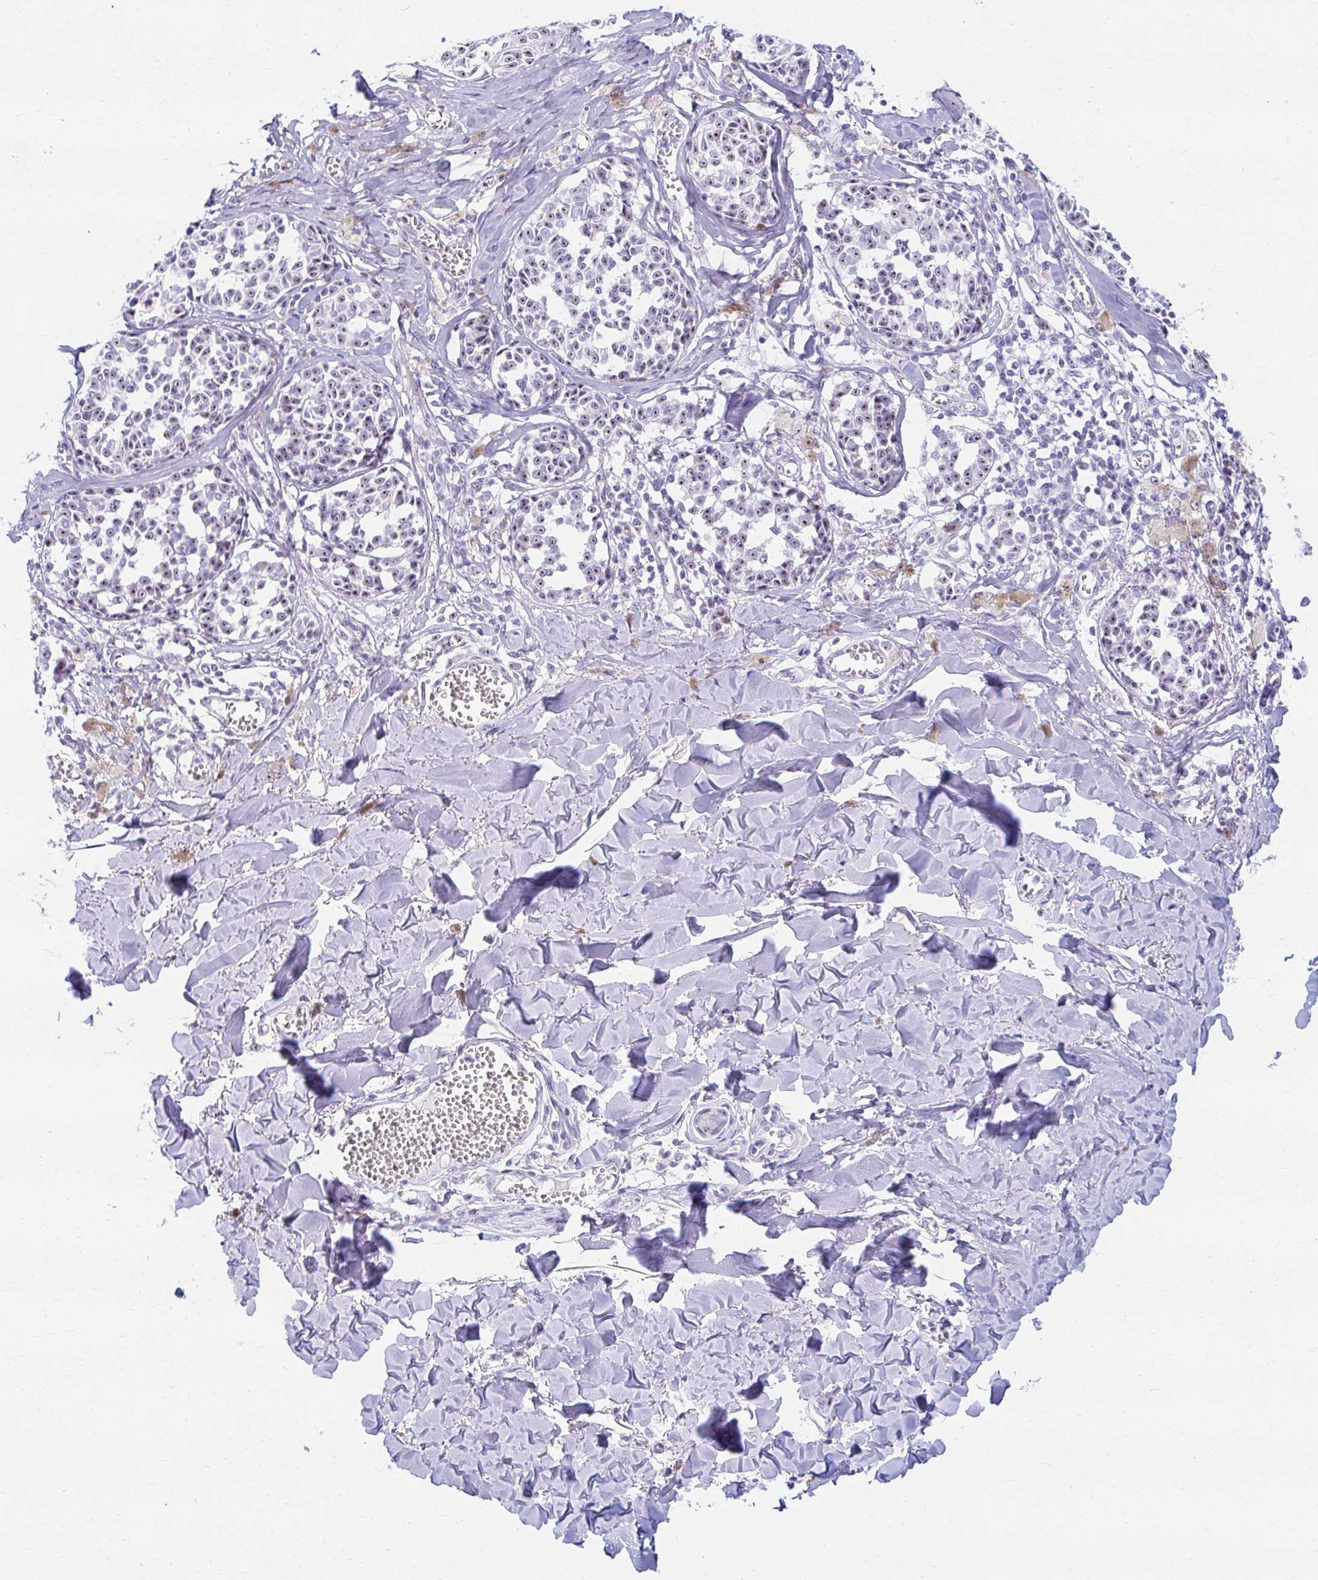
{"staining": {"intensity": "moderate", "quantity": ">75%", "location": "nuclear"}, "tissue": "melanoma", "cell_type": "Tumor cells", "image_type": "cancer", "snomed": [{"axis": "morphology", "description": "Malignant melanoma, NOS"}, {"axis": "topography", "description": "Skin"}], "caption": "Immunohistochemical staining of human melanoma shows moderate nuclear protein staining in about >75% of tumor cells.", "gene": "FTSJ3", "patient": {"sex": "female", "age": 43}}